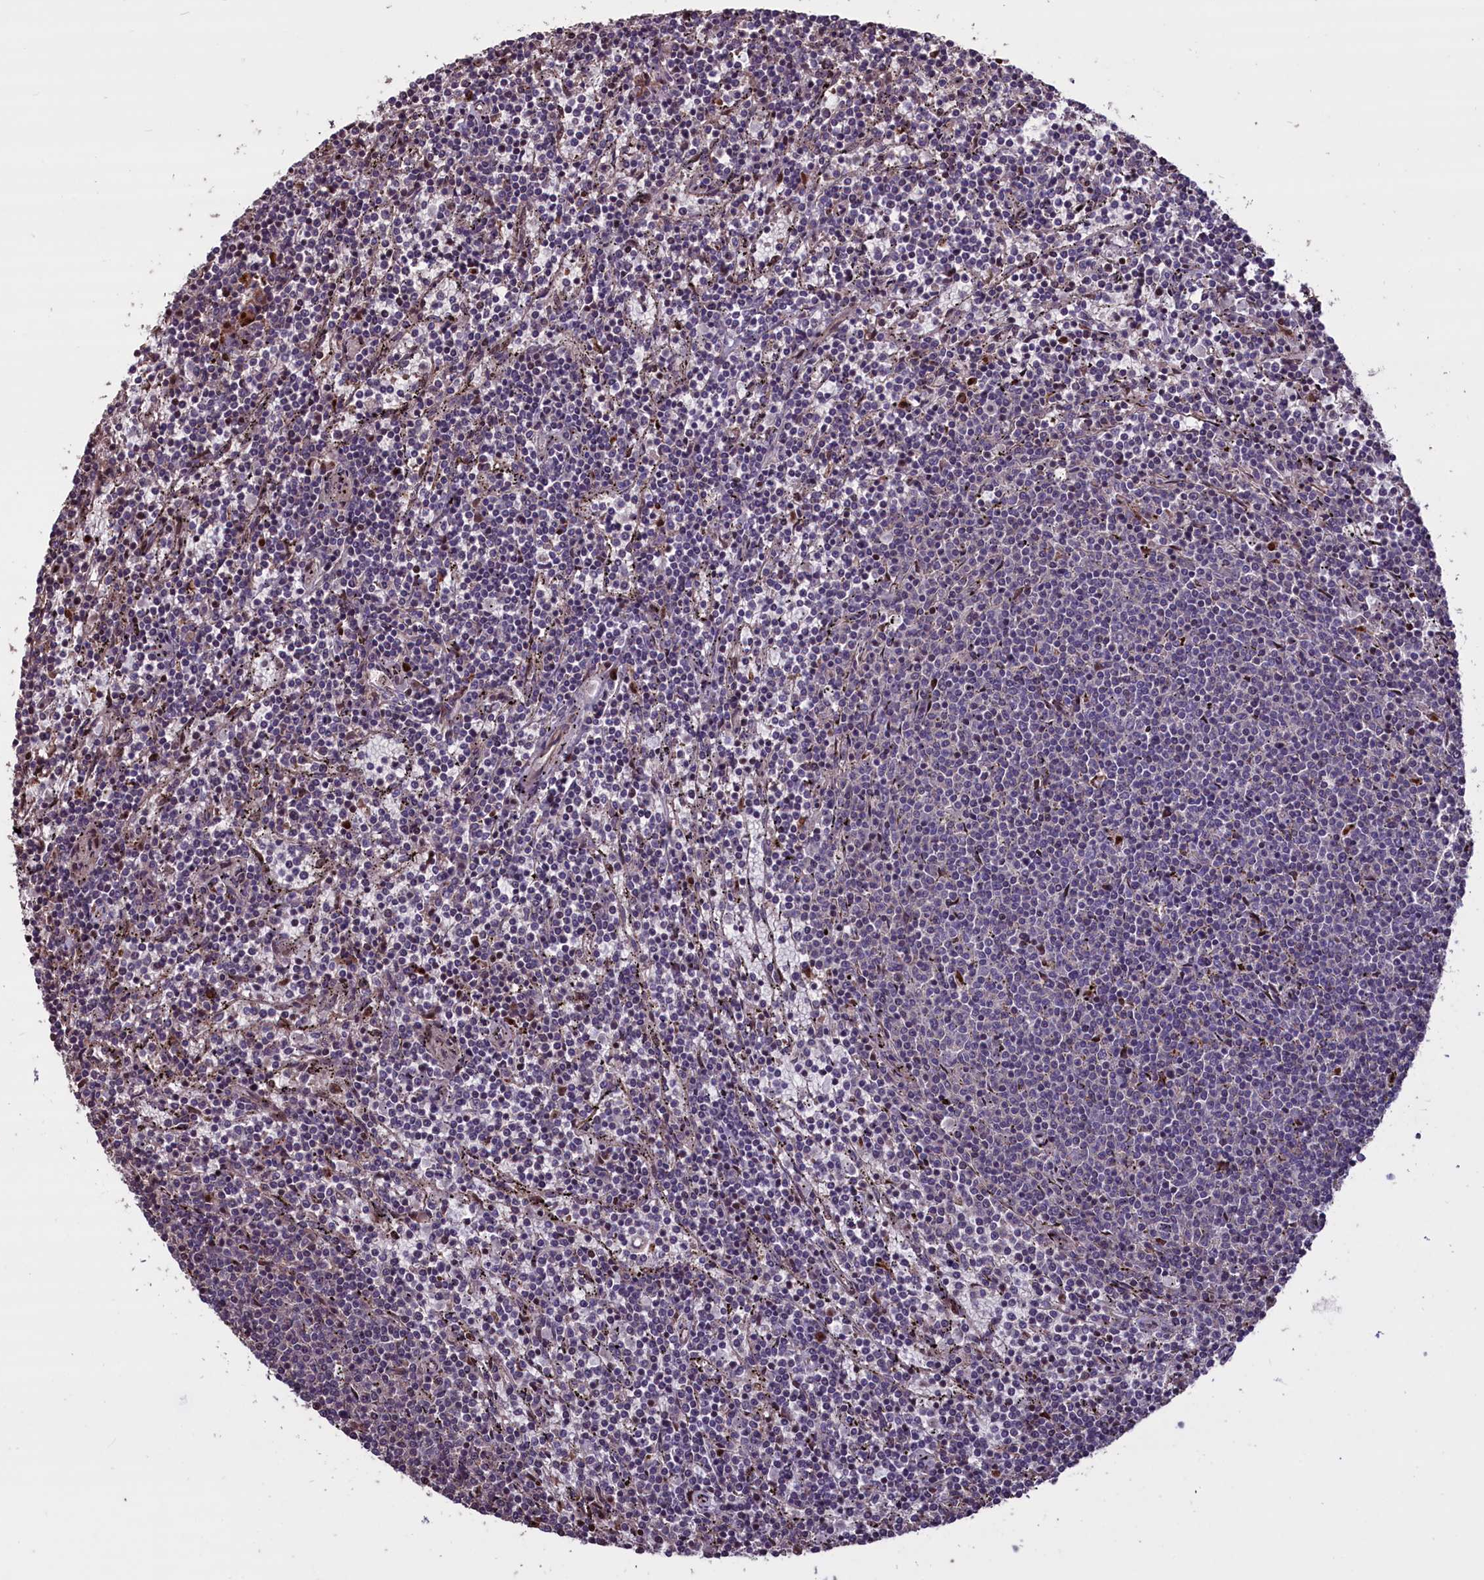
{"staining": {"intensity": "negative", "quantity": "none", "location": "none"}, "tissue": "lymphoma", "cell_type": "Tumor cells", "image_type": "cancer", "snomed": [{"axis": "morphology", "description": "Malignant lymphoma, non-Hodgkin's type, Low grade"}, {"axis": "topography", "description": "Spleen"}], "caption": "Immunohistochemical staining of malignant lymphoma, non-Hodgkin's type (low-grade) displays no significant expression in tumor cells.", "gene": "SHFL", "patient": {"sex": "female", "age": 50}}